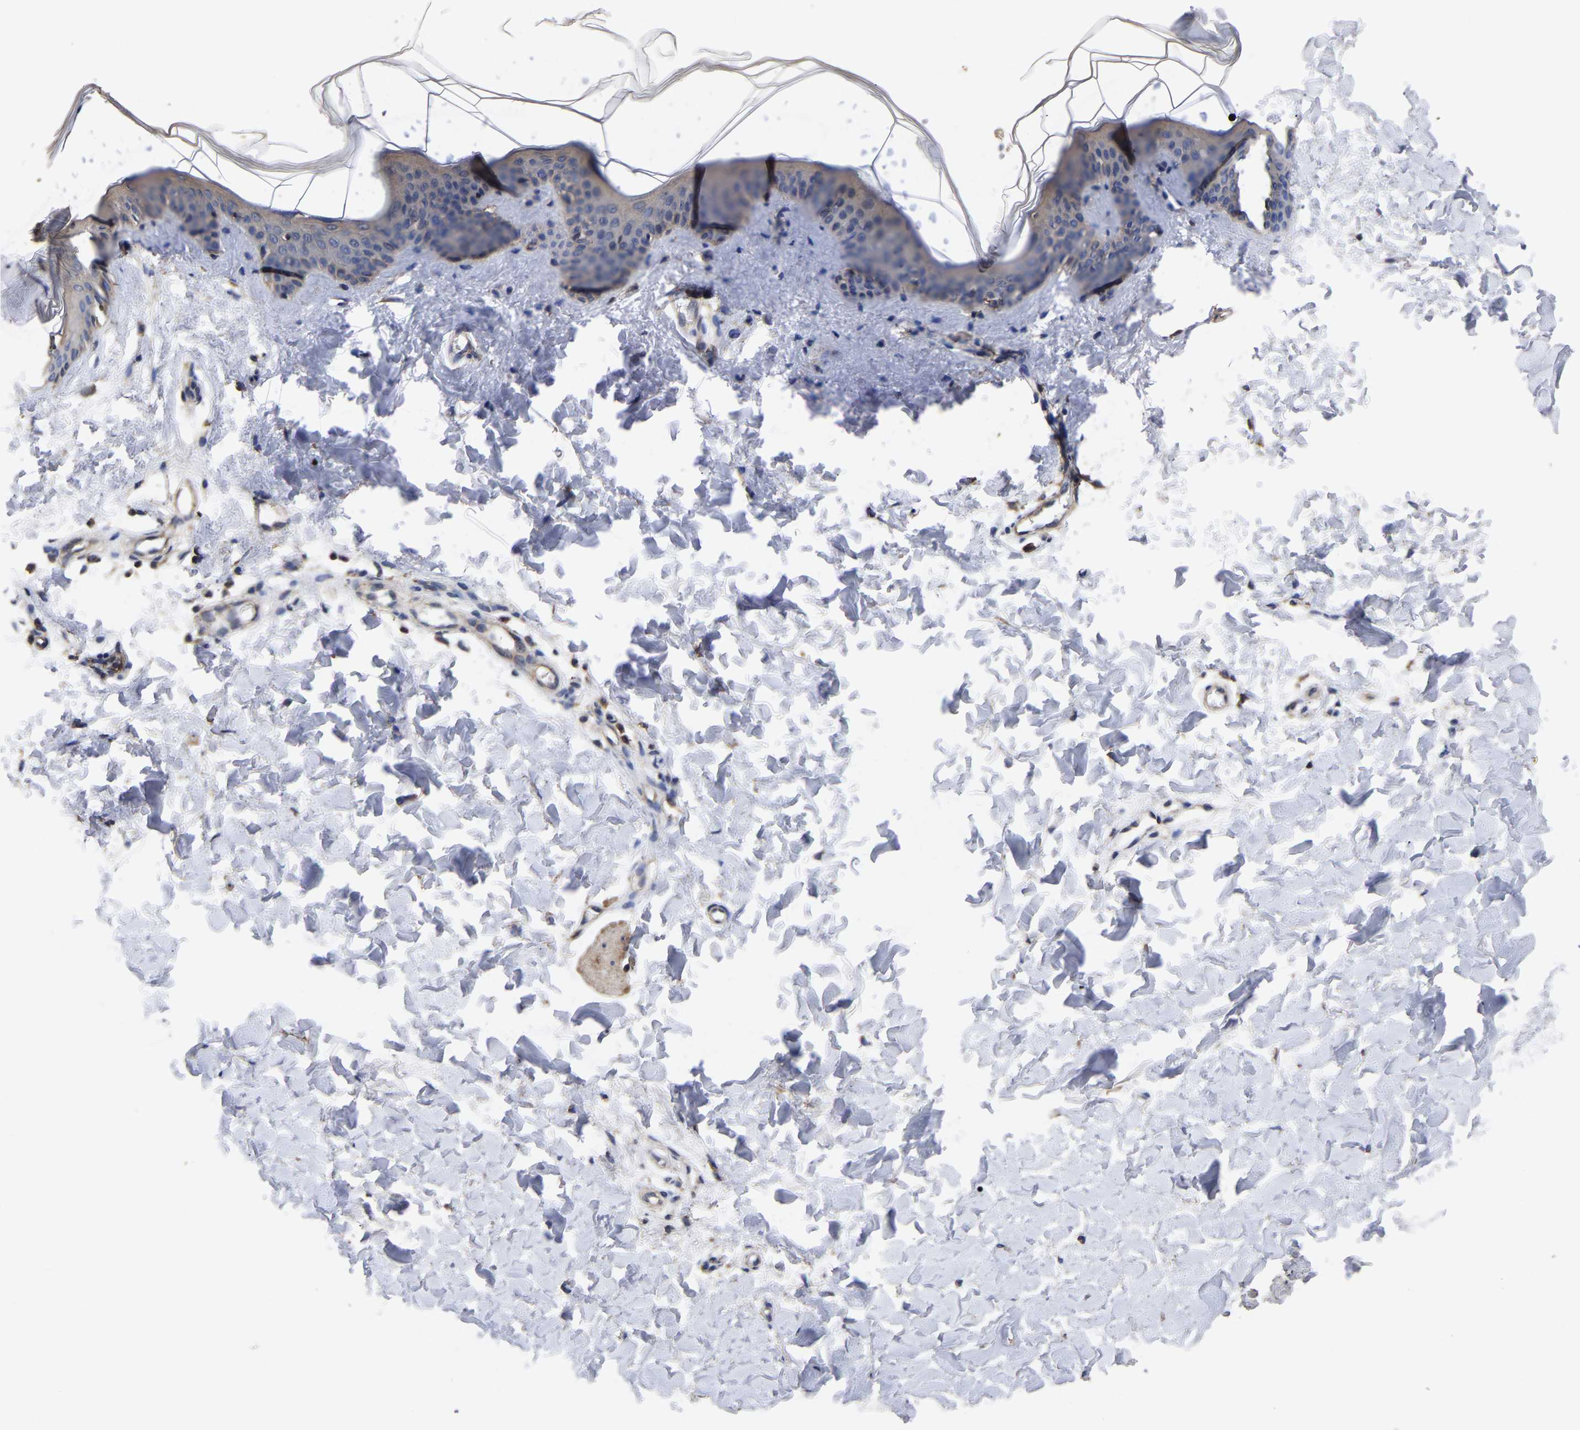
{"staining": {"intensity": "weak", "quantity": ">75%", "location": "cytoplasmic/membranous"}, "tissue": "skin", "cell_type": "Fibroblasts", "image_type": "normal", "snomed": [{"axis": "morphology", "description": "Normal tissue, NOS"}, {"axis": "topography", "description": "Skin"}], "caption": "Weak cytoplasmic/membranous protein expression is present in about >75% of fibroblasts in skin. (DAB (3,3'-diaminobenzidine) IHC, brown staining for protein, blue staining for nuclei).", "gene": "ITCH", "patient": {"sex": "female", "age": 17}}